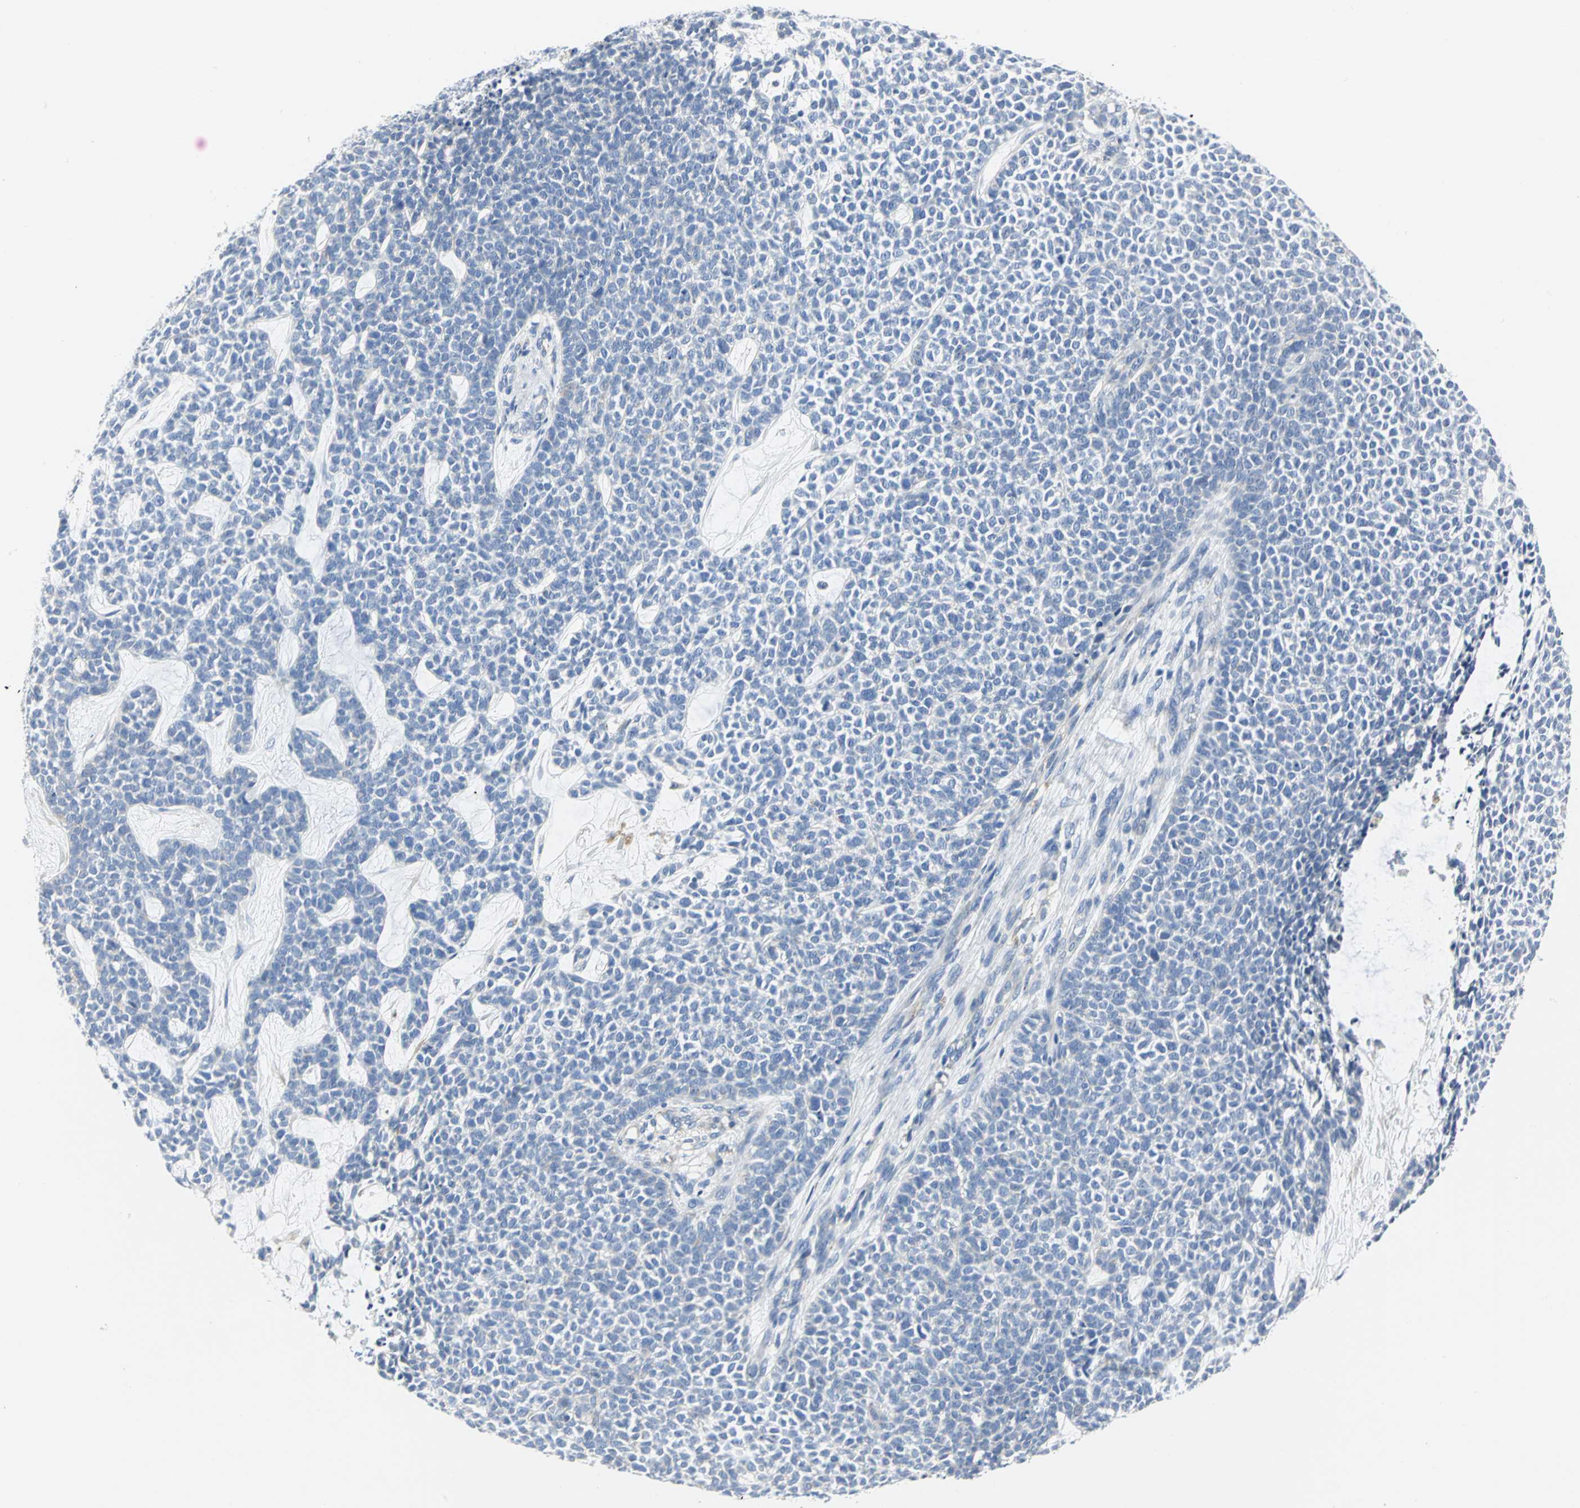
{"staining": {"intensity": "negative", "quantity": "none", "location": "none"}, "tissue": "skin cancer", "cell_type": "Tumor cells", "image_type": "cancer", "snomed": [{"axis": "morphology", "description": "Basal cell carcinoma"}, {"axis": "topography", "description": "Skin"}], "caption": "A photomicrograph of human skin cancer (basal cell carcinoma) is negative for staining in tumor cells.", "gene": "GNRH2", "patient": {"sex": "female", "age": 84}}